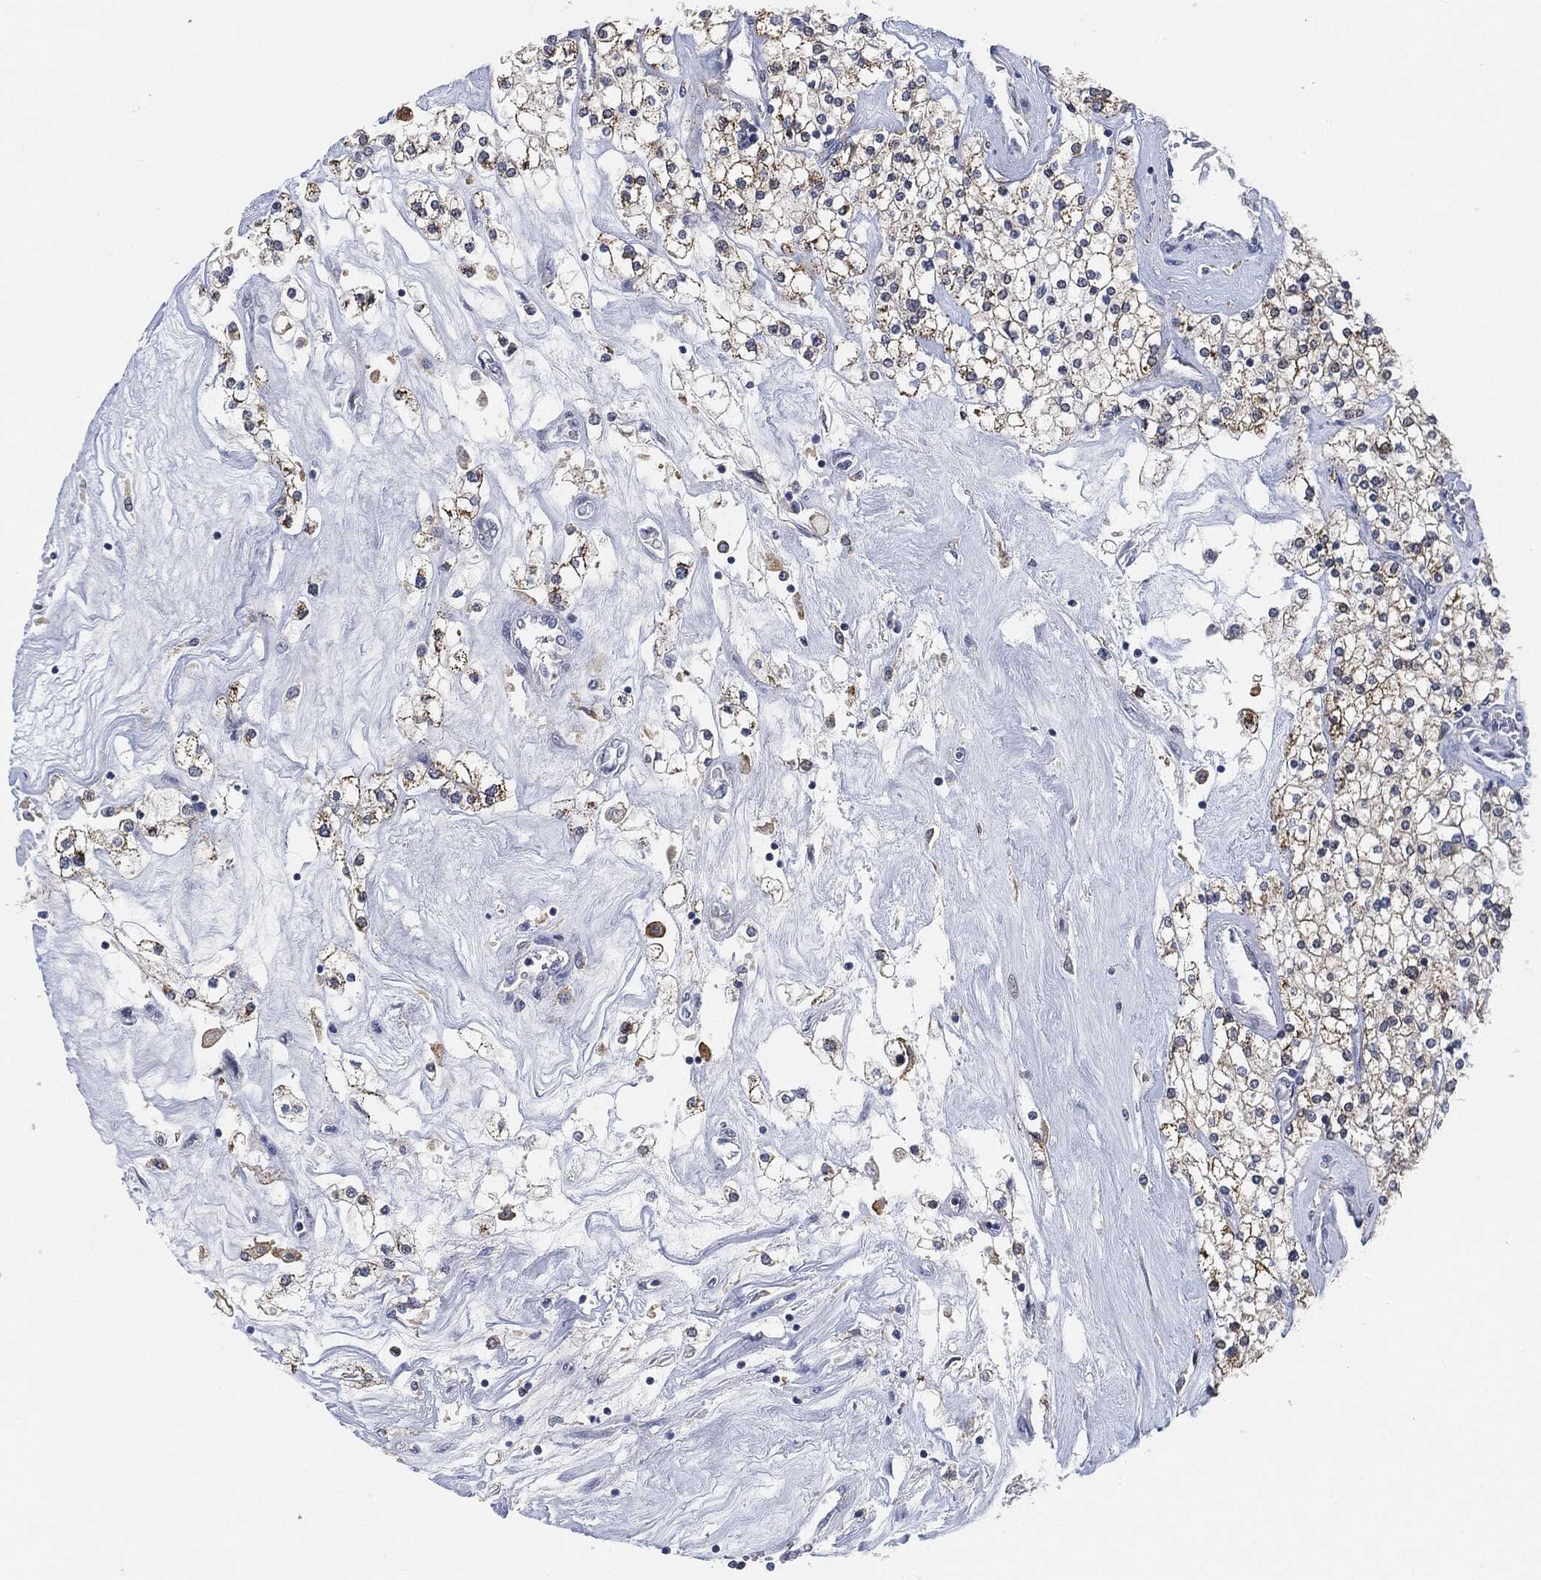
{"staining": {"intensity": "moderate", "quantity": "25%-75%", "location": "cytoplasmic/membranous"}, "tissue": "renal cancer", "cell_type": "Tumor cells", "image_type": "cancer", "snomed": [{"axis": "morphology", "description": "Adenocarcinoma, NOS"}, {"axis": "topography", "description": "Kidney"}], "caption": "IHC micrograph of neoplastic tissue: renal cancer (adenocarcinoma) stained using immunohistochemistry (IHC) reveals medium levels of moderate protein expression localized specifically in the cytoplasmic/membranous of tumor cells, appearing as a cytoplasmic/membranous brown color.", "gene": "VSIG4", "patient": {"sex": "male", "age": 80}}